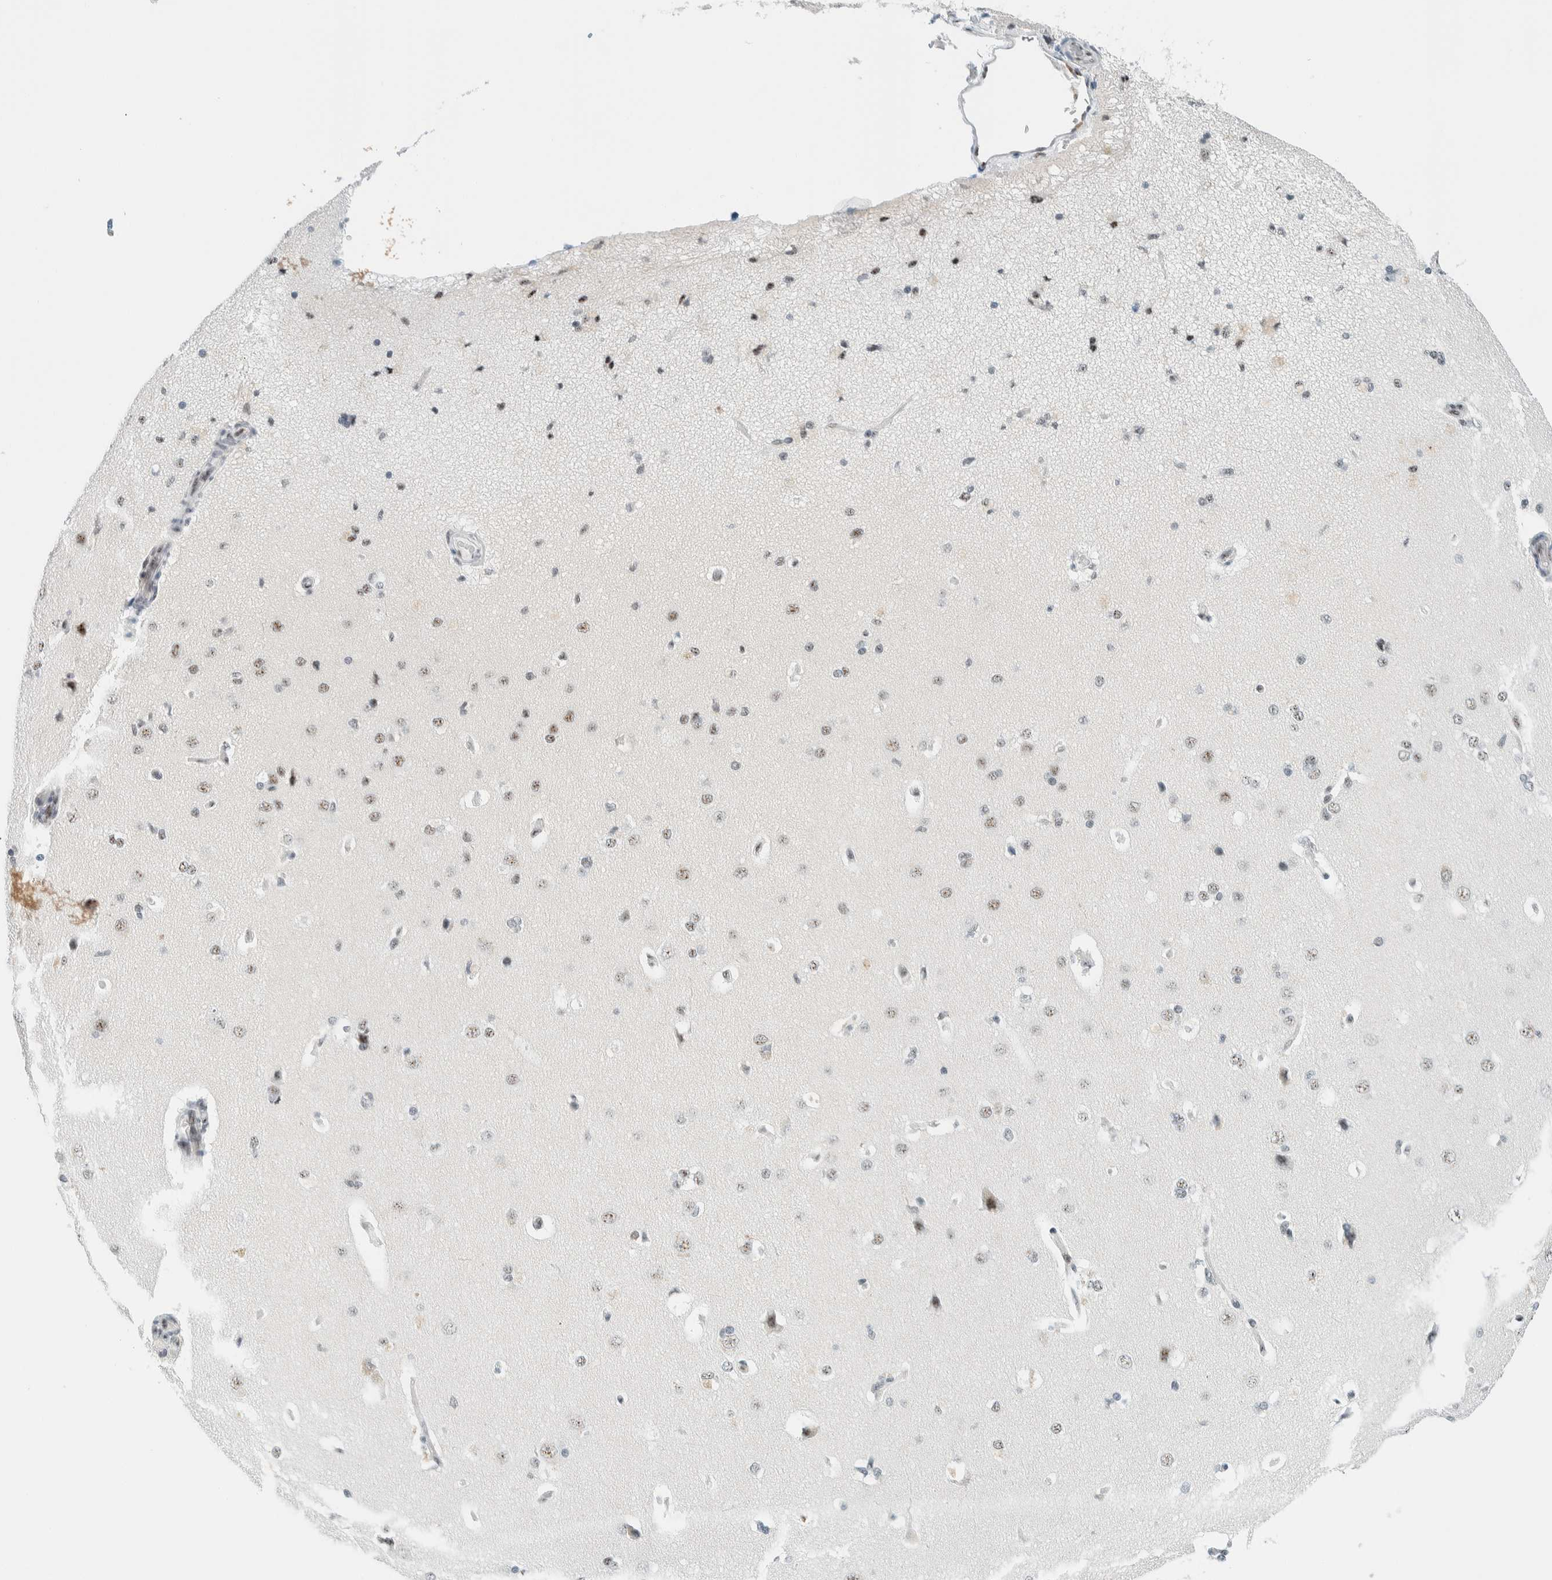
{"staining": {"intensity": "weak", "quantity": ">75%", "location": "nuclear"}, "tissue": "cerebral cortex", "cell_type": "Endothelial cells", "image_type": "normal", "snomed": [{"axis": "morphology", "description": "Normal tissue, NOS"}, {"axis": "topography", "description": "Cerebral cortex"}], "caption": "A low amount of weak nuclear staining is appreciated in about >75% of endothelial cells in benign cerebral cortex.", "gene": "CYSRT1", "patient": {"sex": "male", "age": 62}}